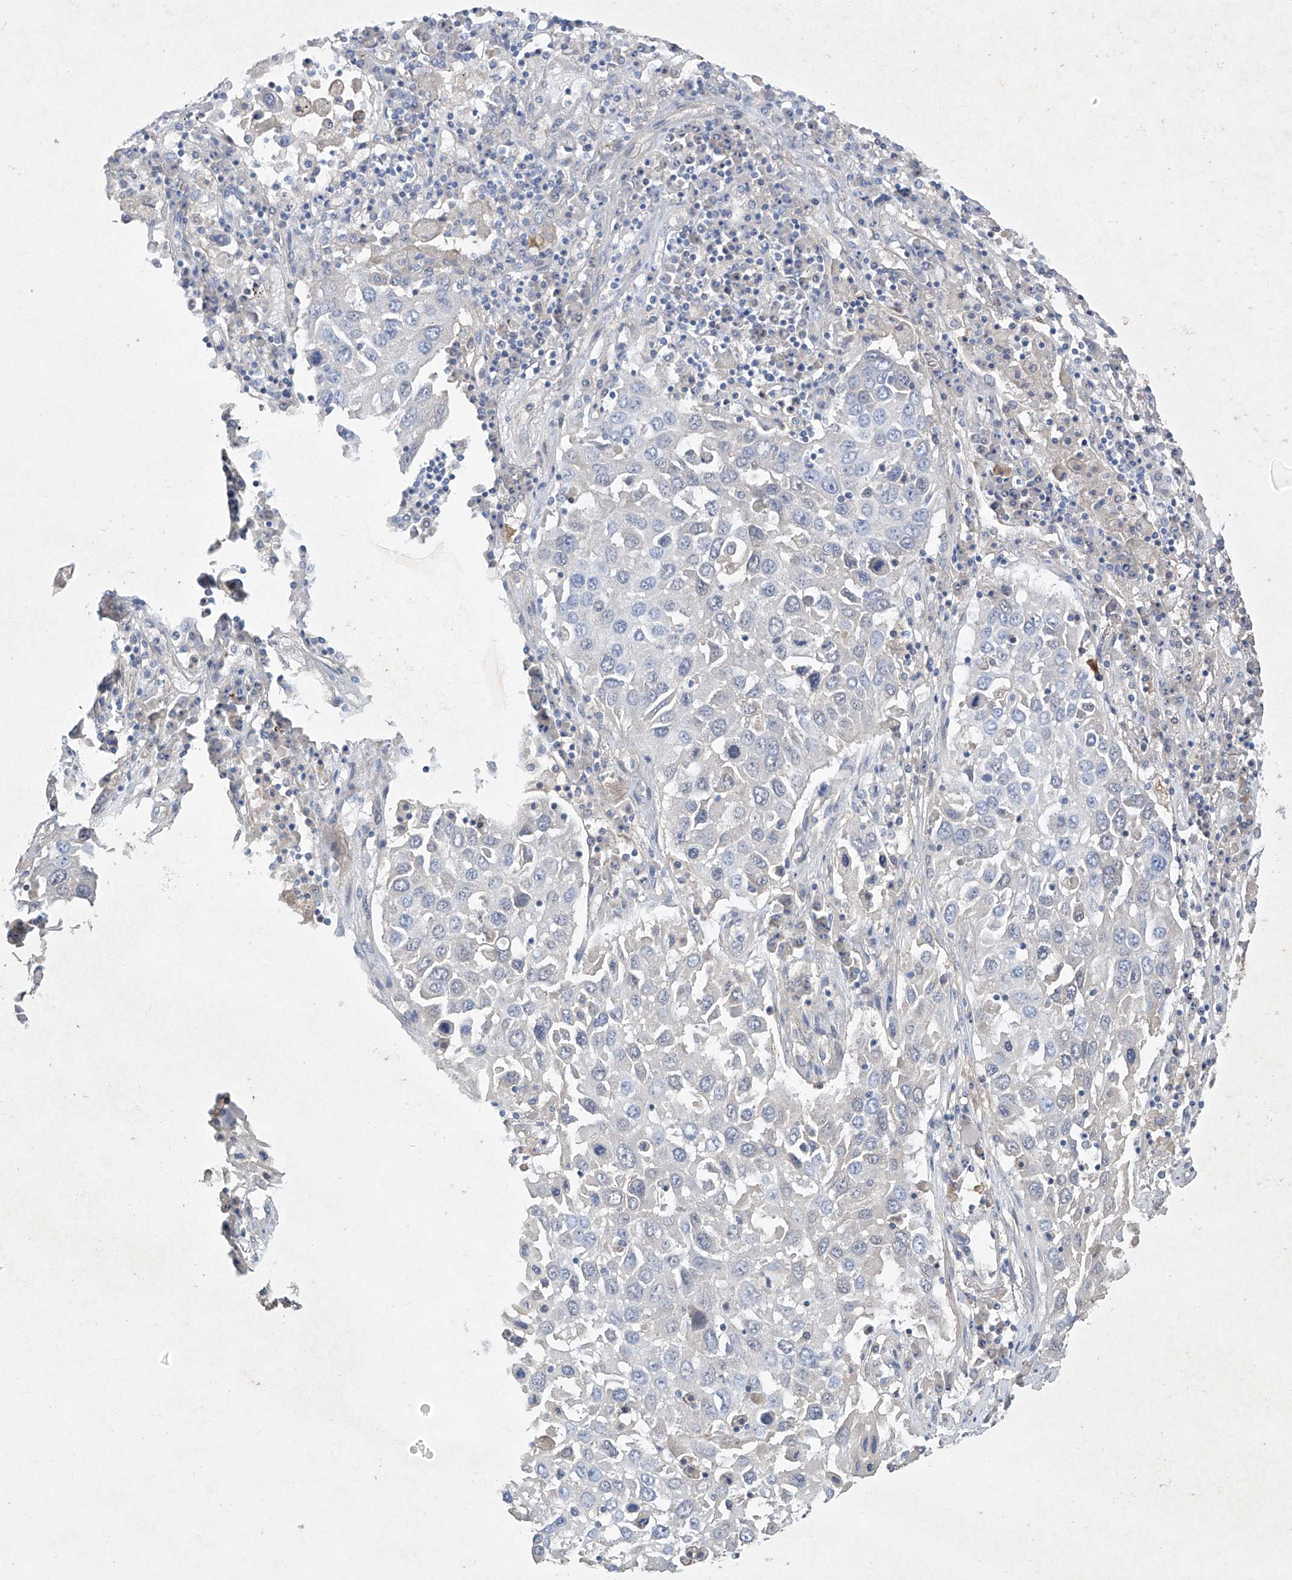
{"staining": {"intensity": "negative", "quantity": "none", "location": "none"}, "tissue": "lung cancer", "cell_type": "Tumor cells", "image_type": "cancer", "snomed": [{"axis": "morphology", "description": "Squamous cell carcinoma, NOS"}, {"axis": "topography", "description": "Lung"}], "caption": "An image of lung cancer stained for a protein reveals no brown staining in tumor cells.", "gene": "PRSS12", "patient": {"sex": "male", "age": 65}}